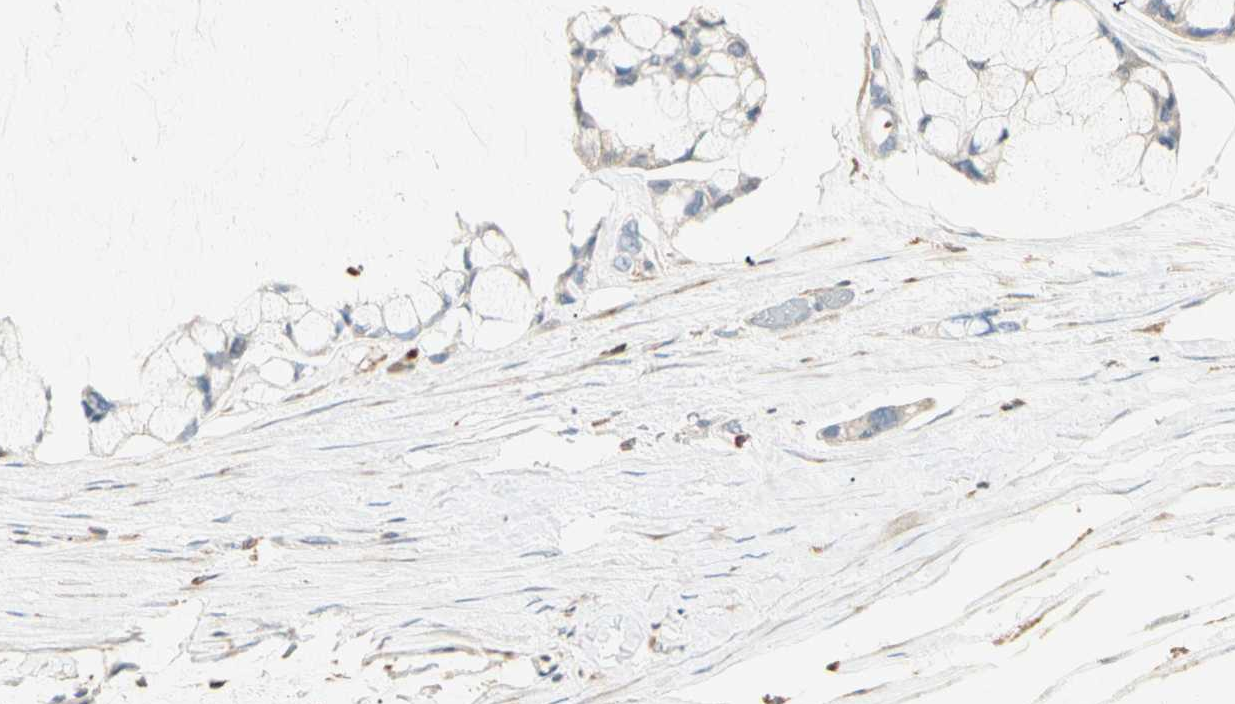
{"staining": {"intensity": "negative", "quantity": "none", "location": "none"}, "tissue": "ovarian cancer", "cell_type": "Tumor cells", "image_type": "cancer", "snomed": [{"axis": "morphology", "description": "Cystadenocarcinoma, mucinous, NOS"}, {"axis": "topography", "description": "Ovary"}], "caption": "Immunohistochemistry histopathology image of neoplastic tissue: mucinous cystadenocarcinoma (ovarian) stained with DAB exhibits no significant protein staining in tumor cells.", "gene": "FMNL1", "patient": {"sex": "female", "age": 39}}